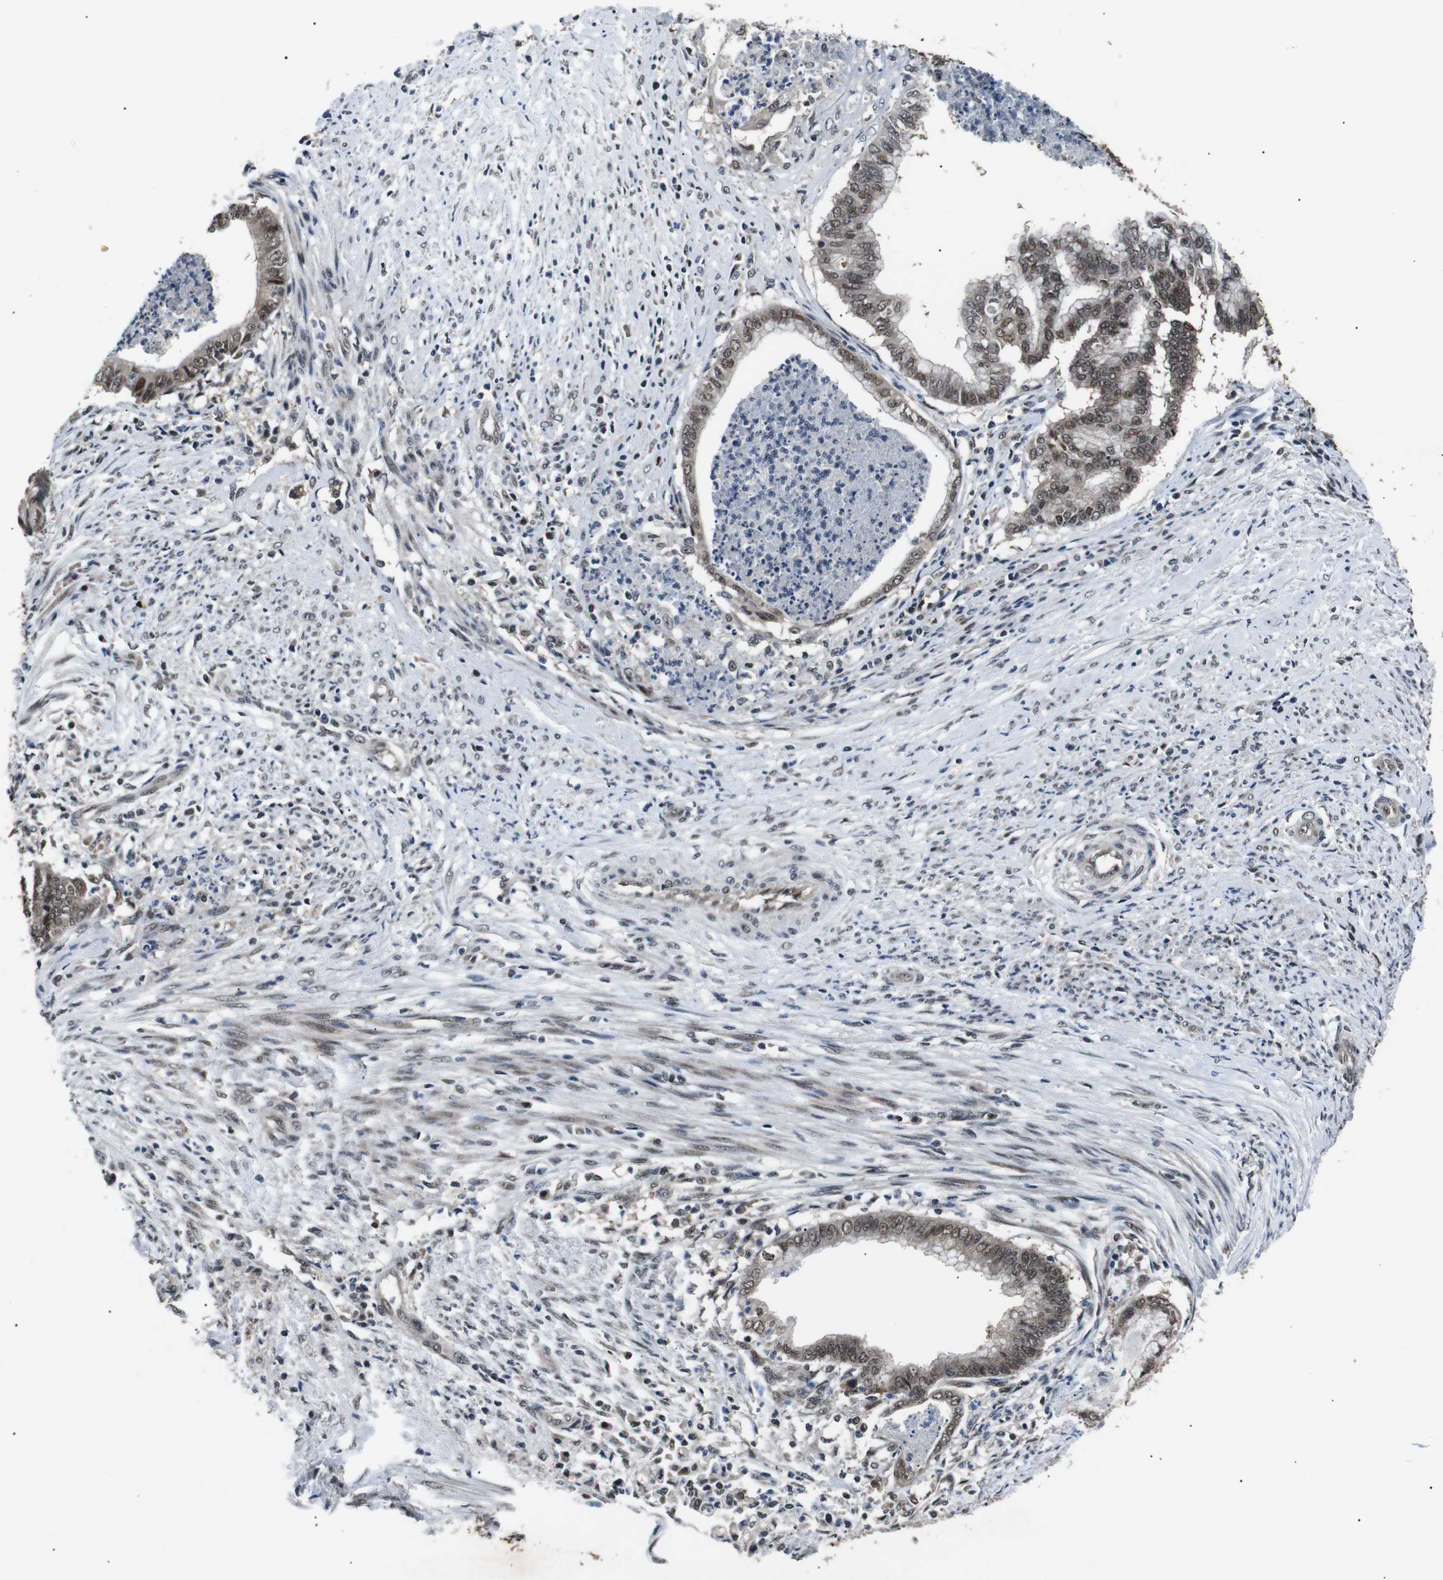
{"staining": {"intensity": "weak", "quantity": ">75%", "location": "cytoplasmic/membranous,nuclear"}, "tissue": "endometrial cancer", "cell_type": "Tumor cells", "image_type": "cancer", "snomed": [{"axis": "morphology", "description": "Necrosis, NOS"}, {"axis": "morphology", "description": "Adenocarcinoma, NOS"}, {"axis": "topography", "description": "Endometrium"}], "caption": "Protein staining exhibits weak cytoplasmic/membranous and nuclear staining in about >75% of tumor cells in endometrial cancer.", "gene": "SKP1", "patient": {"sex": "female", "age": 79}}